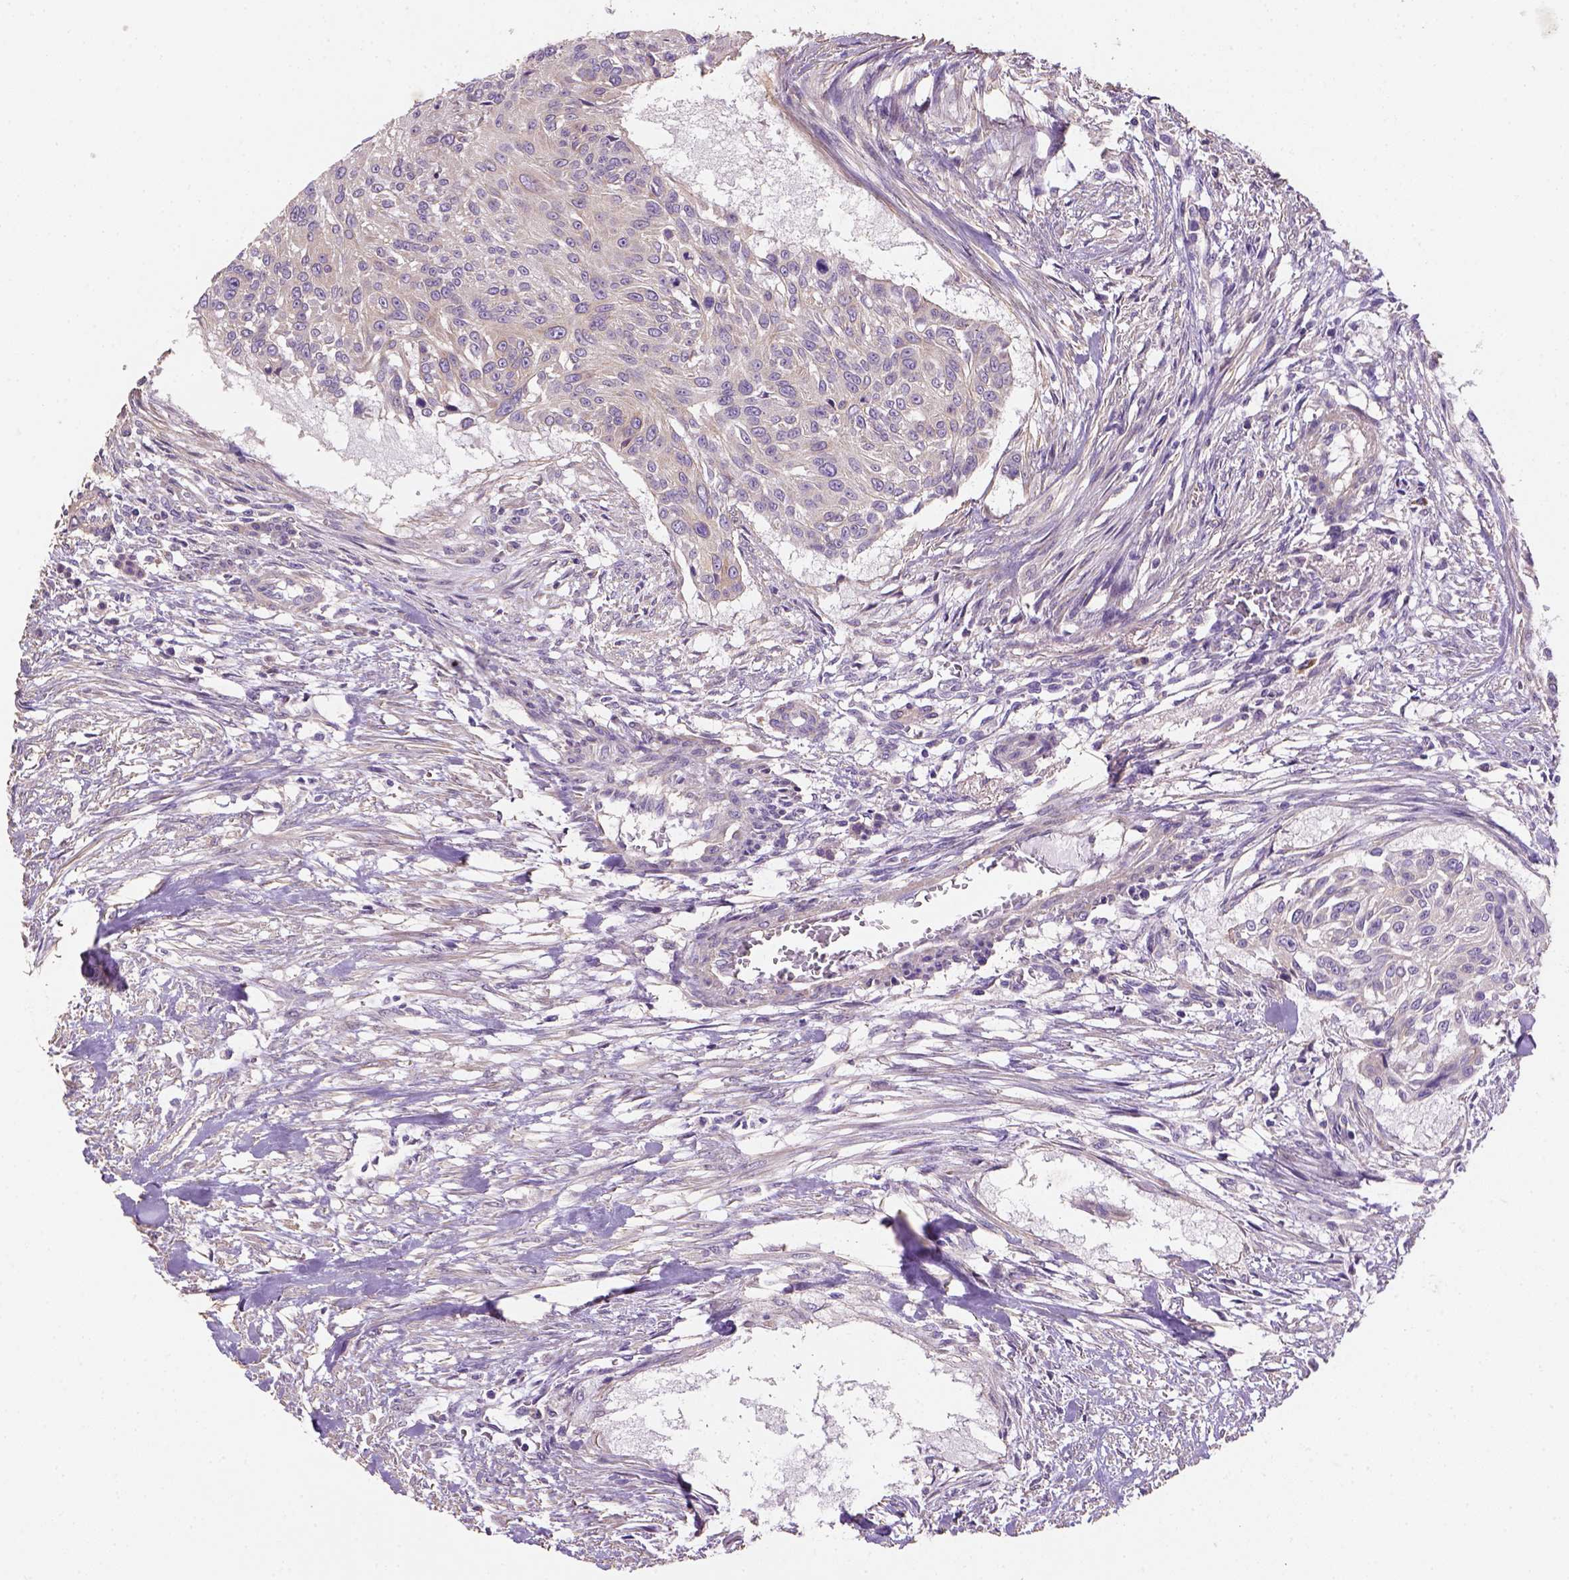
{"staining": {"intensity": "negative", "quantity": "none", "location": "none"}, "tissue": "urothelial cancer", "cell_type": "Tumor cells", "image_type": "cancer", "snomed": [{"axis": "morphology", "description": "Urothelial carcinoma, NOS"}, {"axis": "topography", "description": "Urinary bladder"}], "caption": "Tumor cells show no significant expression in transitional cell carcinoma.", "gene": "HTRA1", "patient": {"sex": "male", "age": 55}}